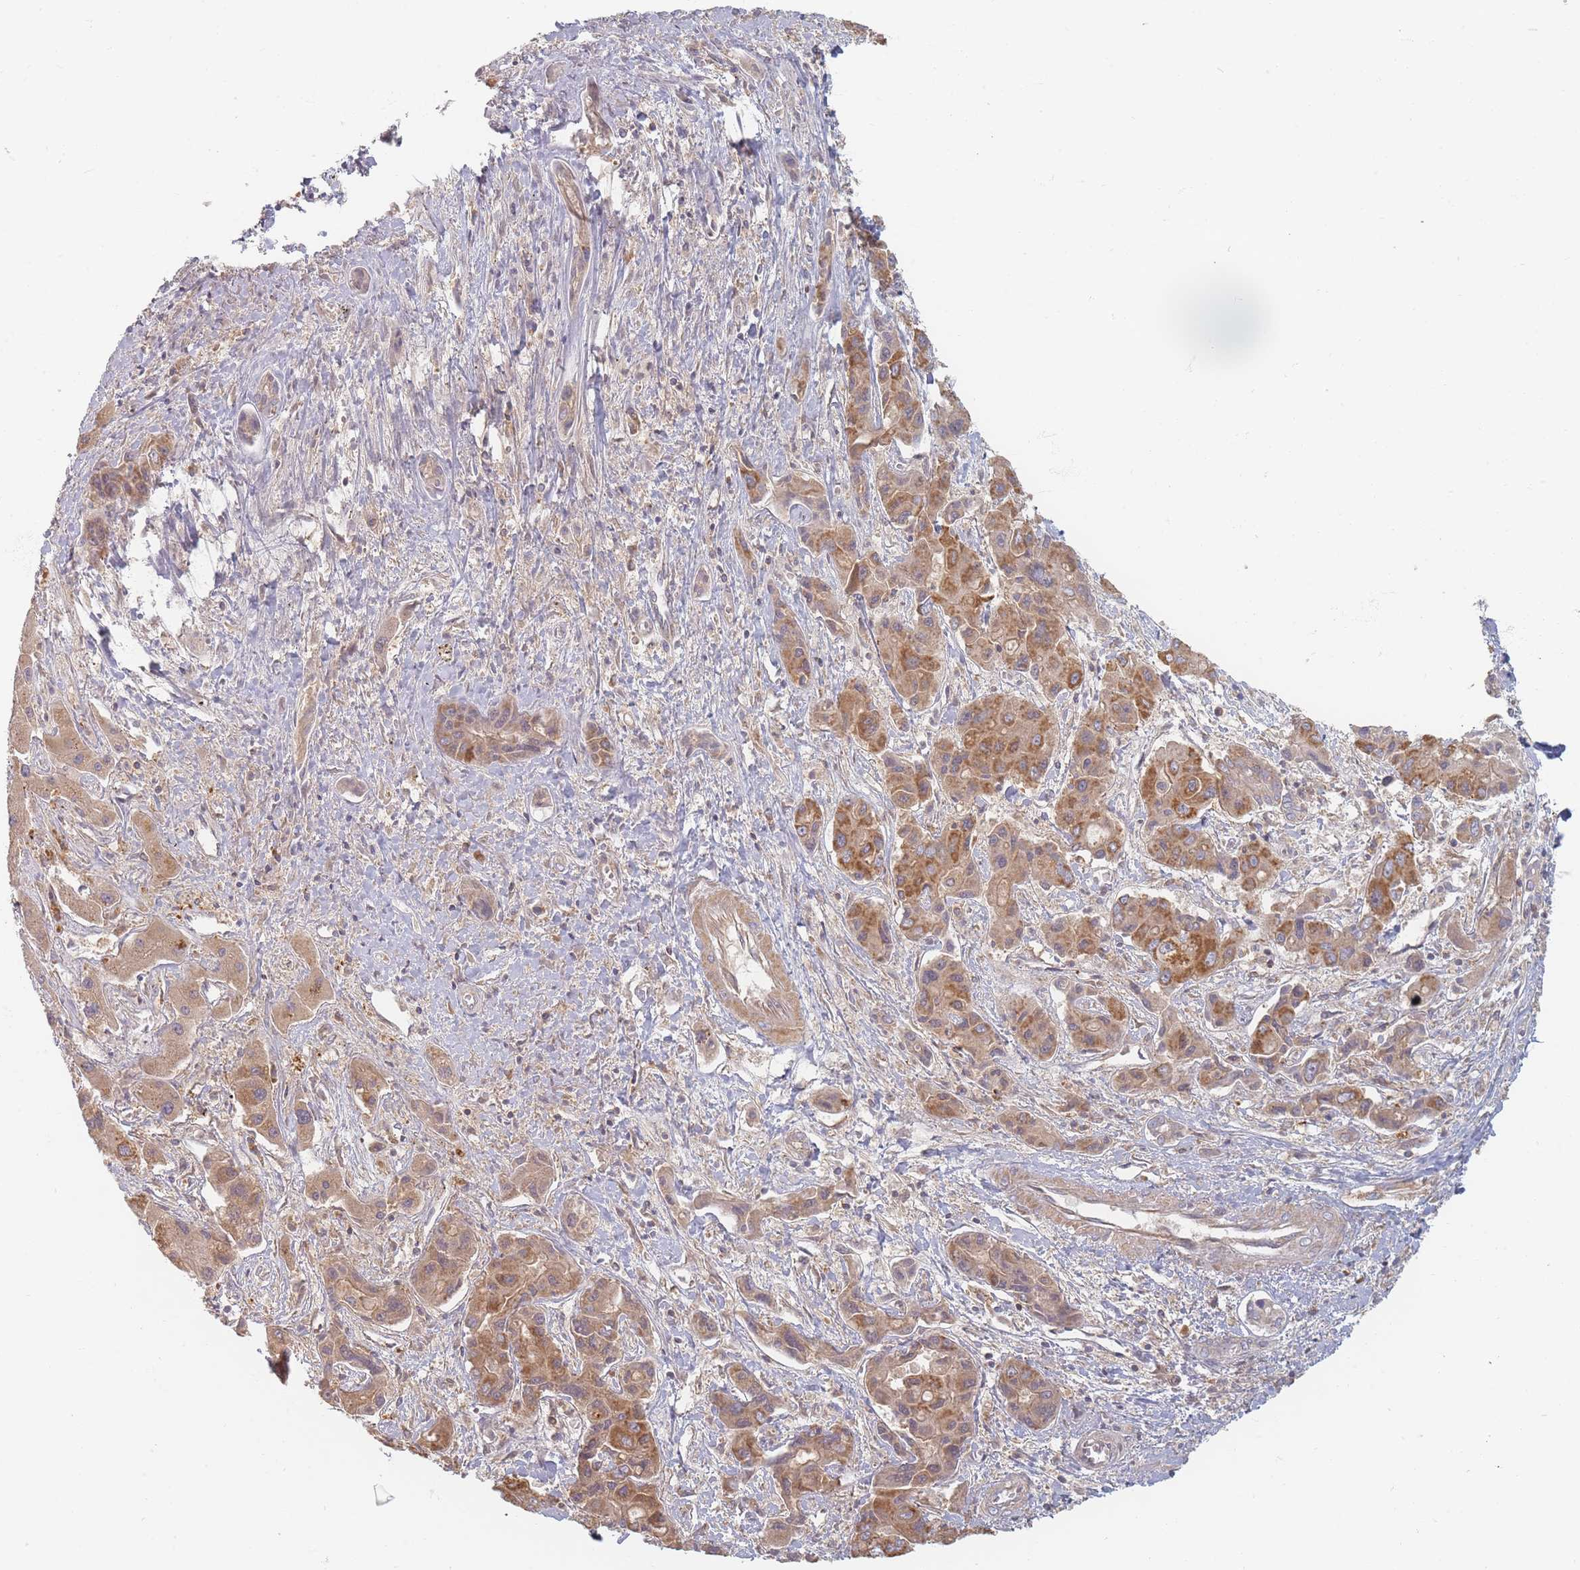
{"staining": {"intensity": "moderate", "quantity": ">75%", "location": "cytoplasmic/membranous"}, "tissue": "liver cancer", "cell_type": "Tumor cells", "image_type": "cancer", "snomed": [{"axis": "morphology", "description": "Cholangiocarcinoma"}, {"axis": "topography", "description": "Liver"}], "caption": "The image exhibits immunohistochemical staining of liver cholangiocarcinoma. There is moderate cytoplasmic/membranous positivity is present in about >75% of tumor cells. The protein of interest is stained brown, and the nuclei are stained in blue (DAB IHC with brightfield microscopy, high magnification).", "gene": "SLC35F3", "patient": {"sex": "male", "age": 67}}